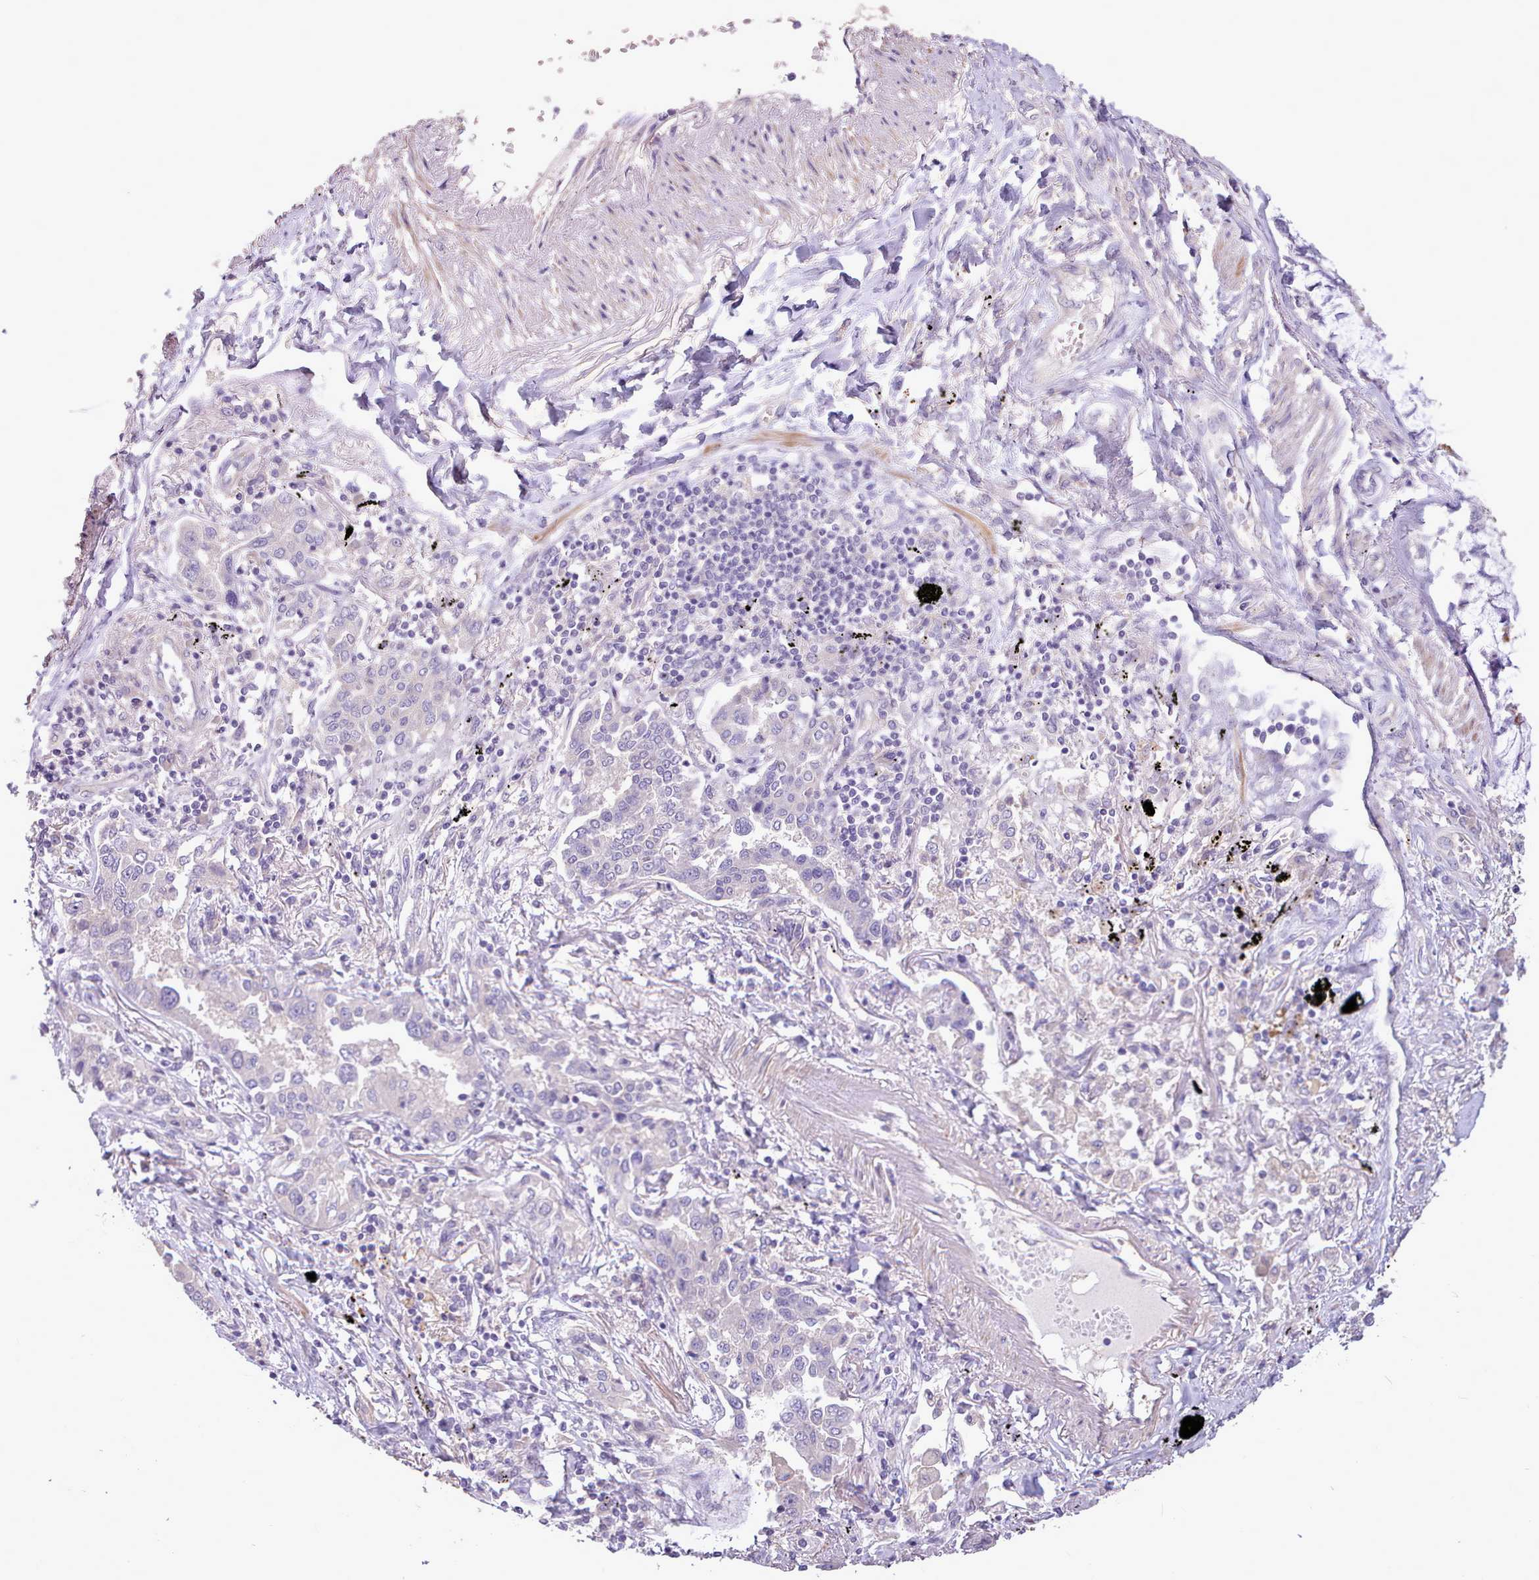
{"staining": {"intensity": "negative", "quantity": "none", "location": "none"}, "tissue": "lung cancer", "cell_type": "Tumor cells", "image_type": "cancer", "snomed": [{"axis": "morphology", "description": "Adenocarcinoma, NOS"}, {"axis": "topography", "description": "Lung"}], "caption": "DAB immunohistochemical staining of lung cancer shows no significant staining in tumor cells.", "gene": "ZNF607", "patient": {"sex": "male", "age": 67}}